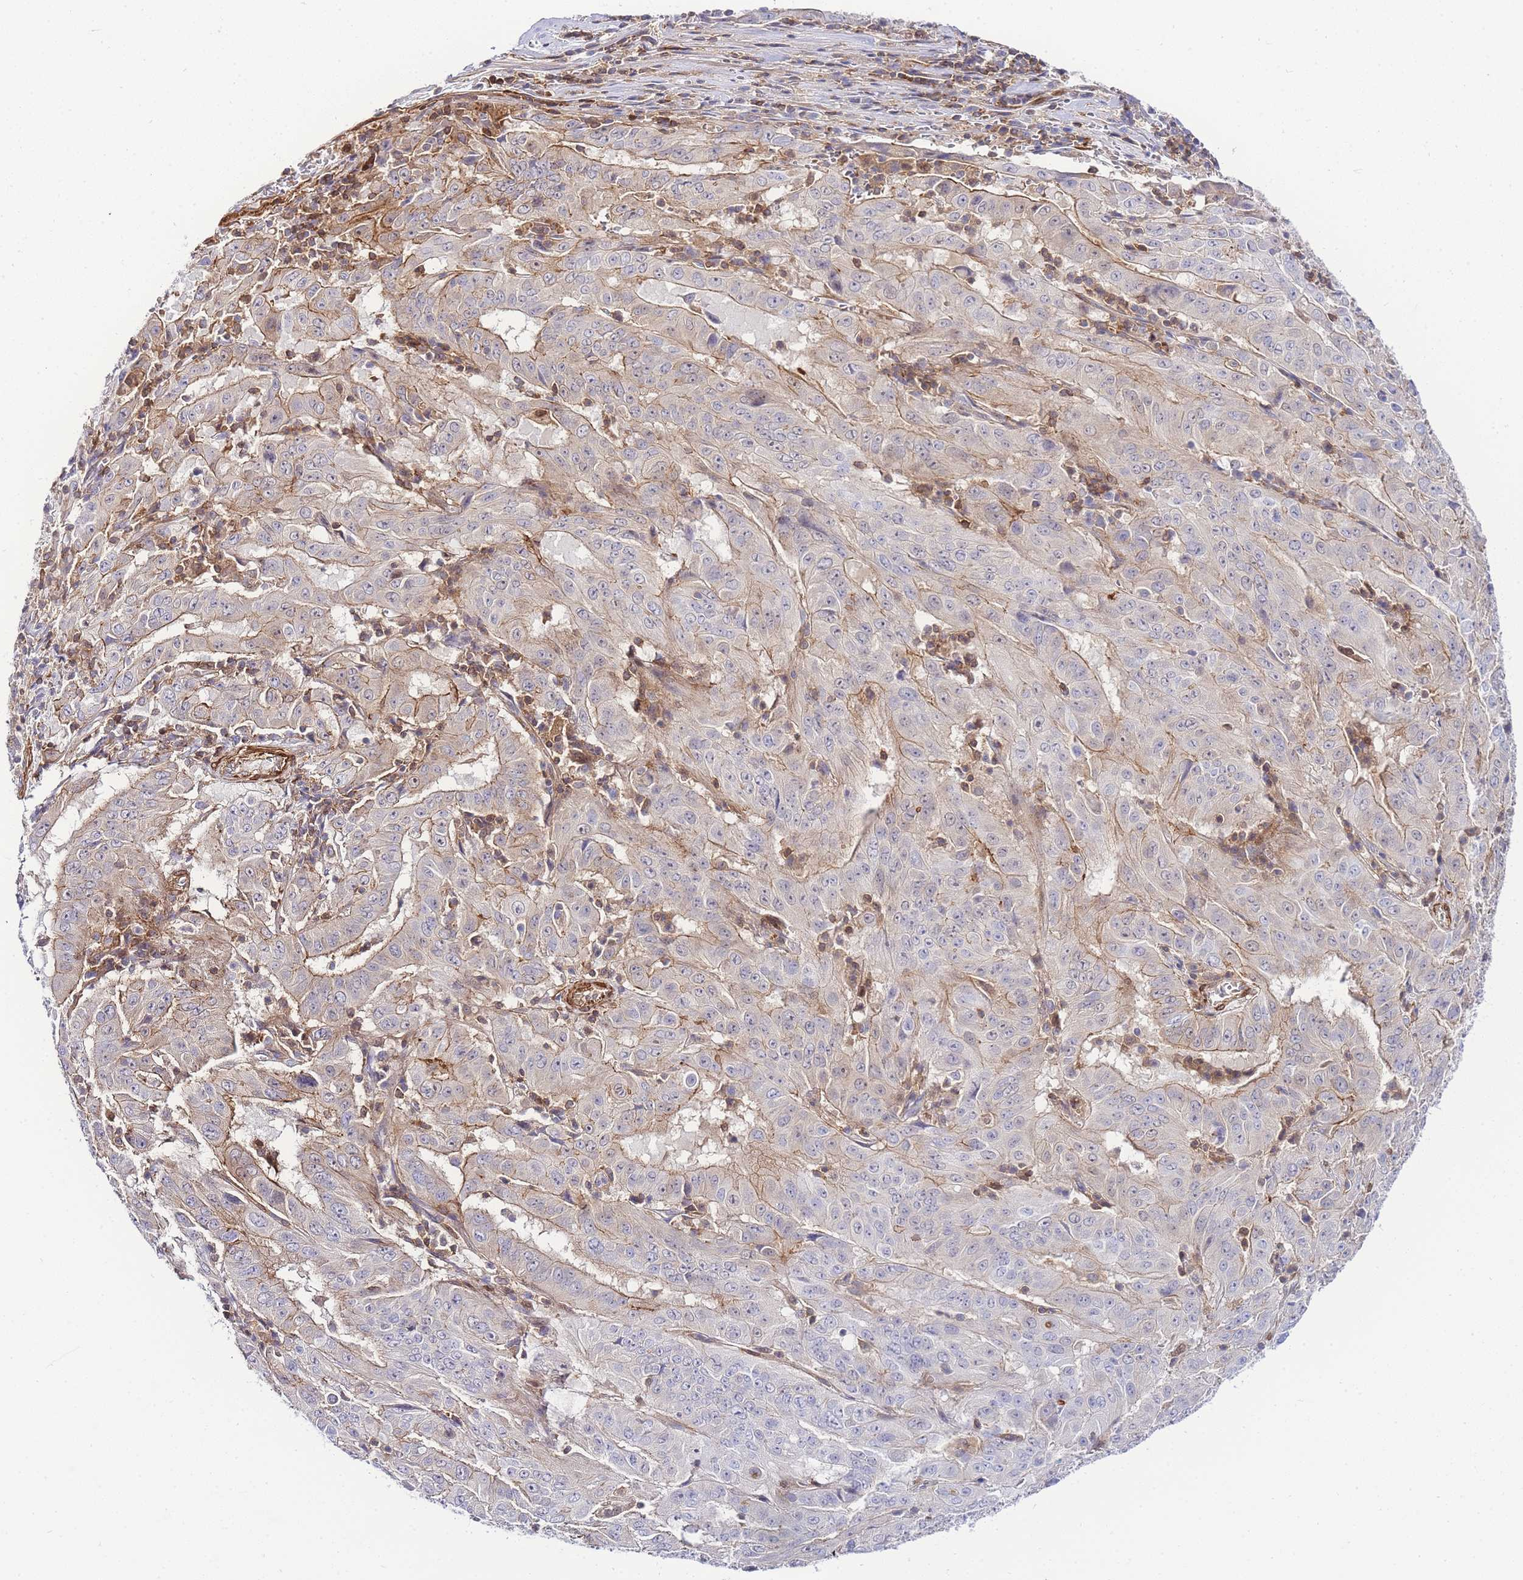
{"staining": {"intensity": "weak", "quantity": "25%-75%", "location": "cytoplasmic/membranous"}, "tissue": "pancreatic cancer", "cell_type": "Tumor cells", "image_type": "cancer", "snomed": [{"axis": "morphology", "description": "Adenocarcinoma, NOS"}, {"axis": "topography", "description": "Pancreas"}], "caption": "Protein analysis of pancreatic cancer tissue shows weak cytoplasmic/membranous expression in about 25%-75% of tumor cells.", "gene": "FBN3", "patient": {"sex": "male", "age": 63}}